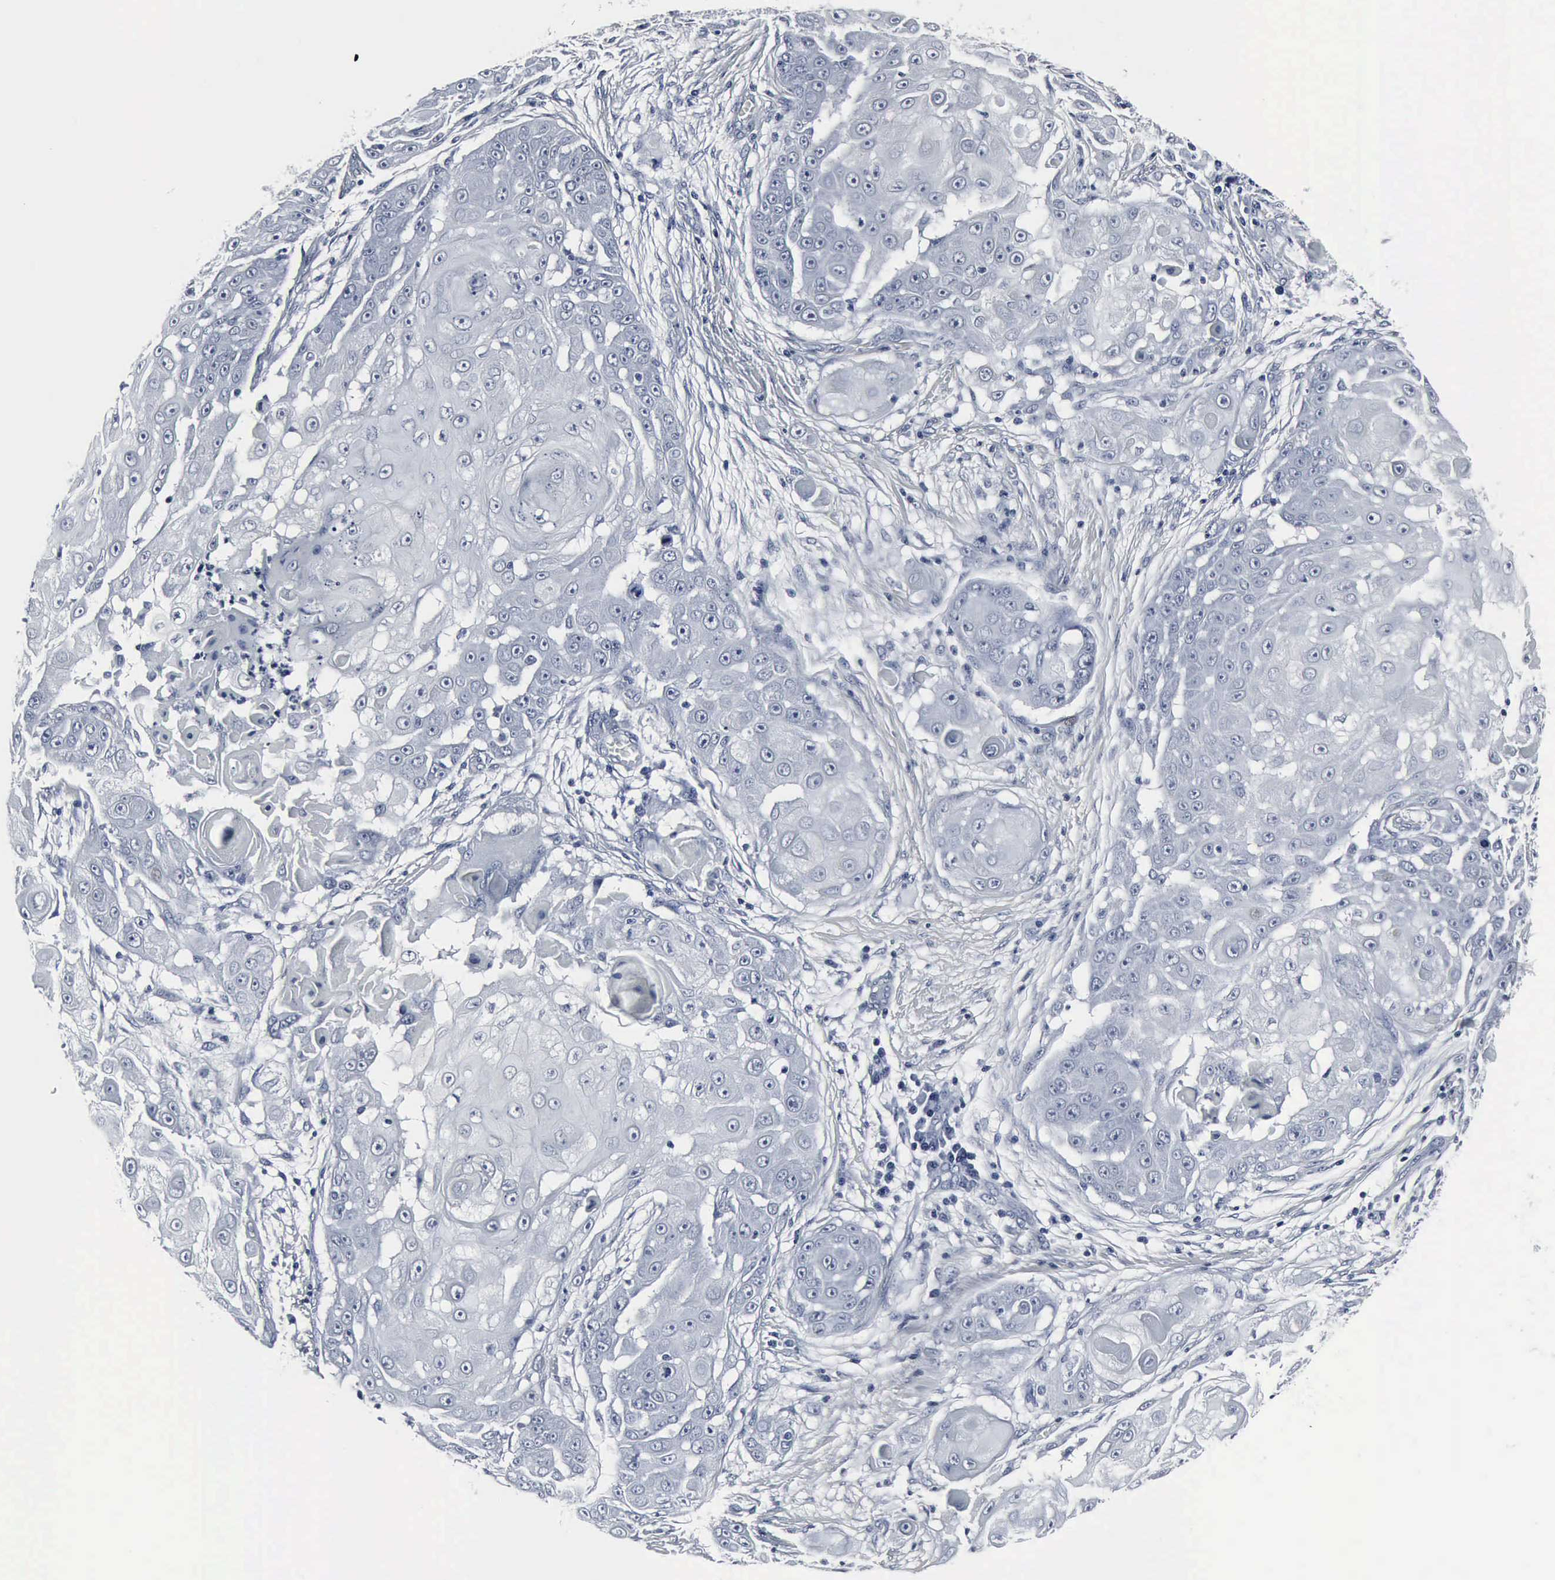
{"staining": {"intensity": "negative", "quantity": "none", "location": "none"}, "tissue": "skin cancer", "cell_type": "Tumor cells", "image_type": "cancer", "snomed": [{"axis": "morphology", "description": "Squamous cell carcinoma, NOS"}, {"axis": "topography", "description": "Skin"}], "caption": "There is no significant staining in tumor cells of skin cancer (squamous cell carcinoma).", "gene": "SNAP25", "patient": {"sex": "female", "age": 57}}